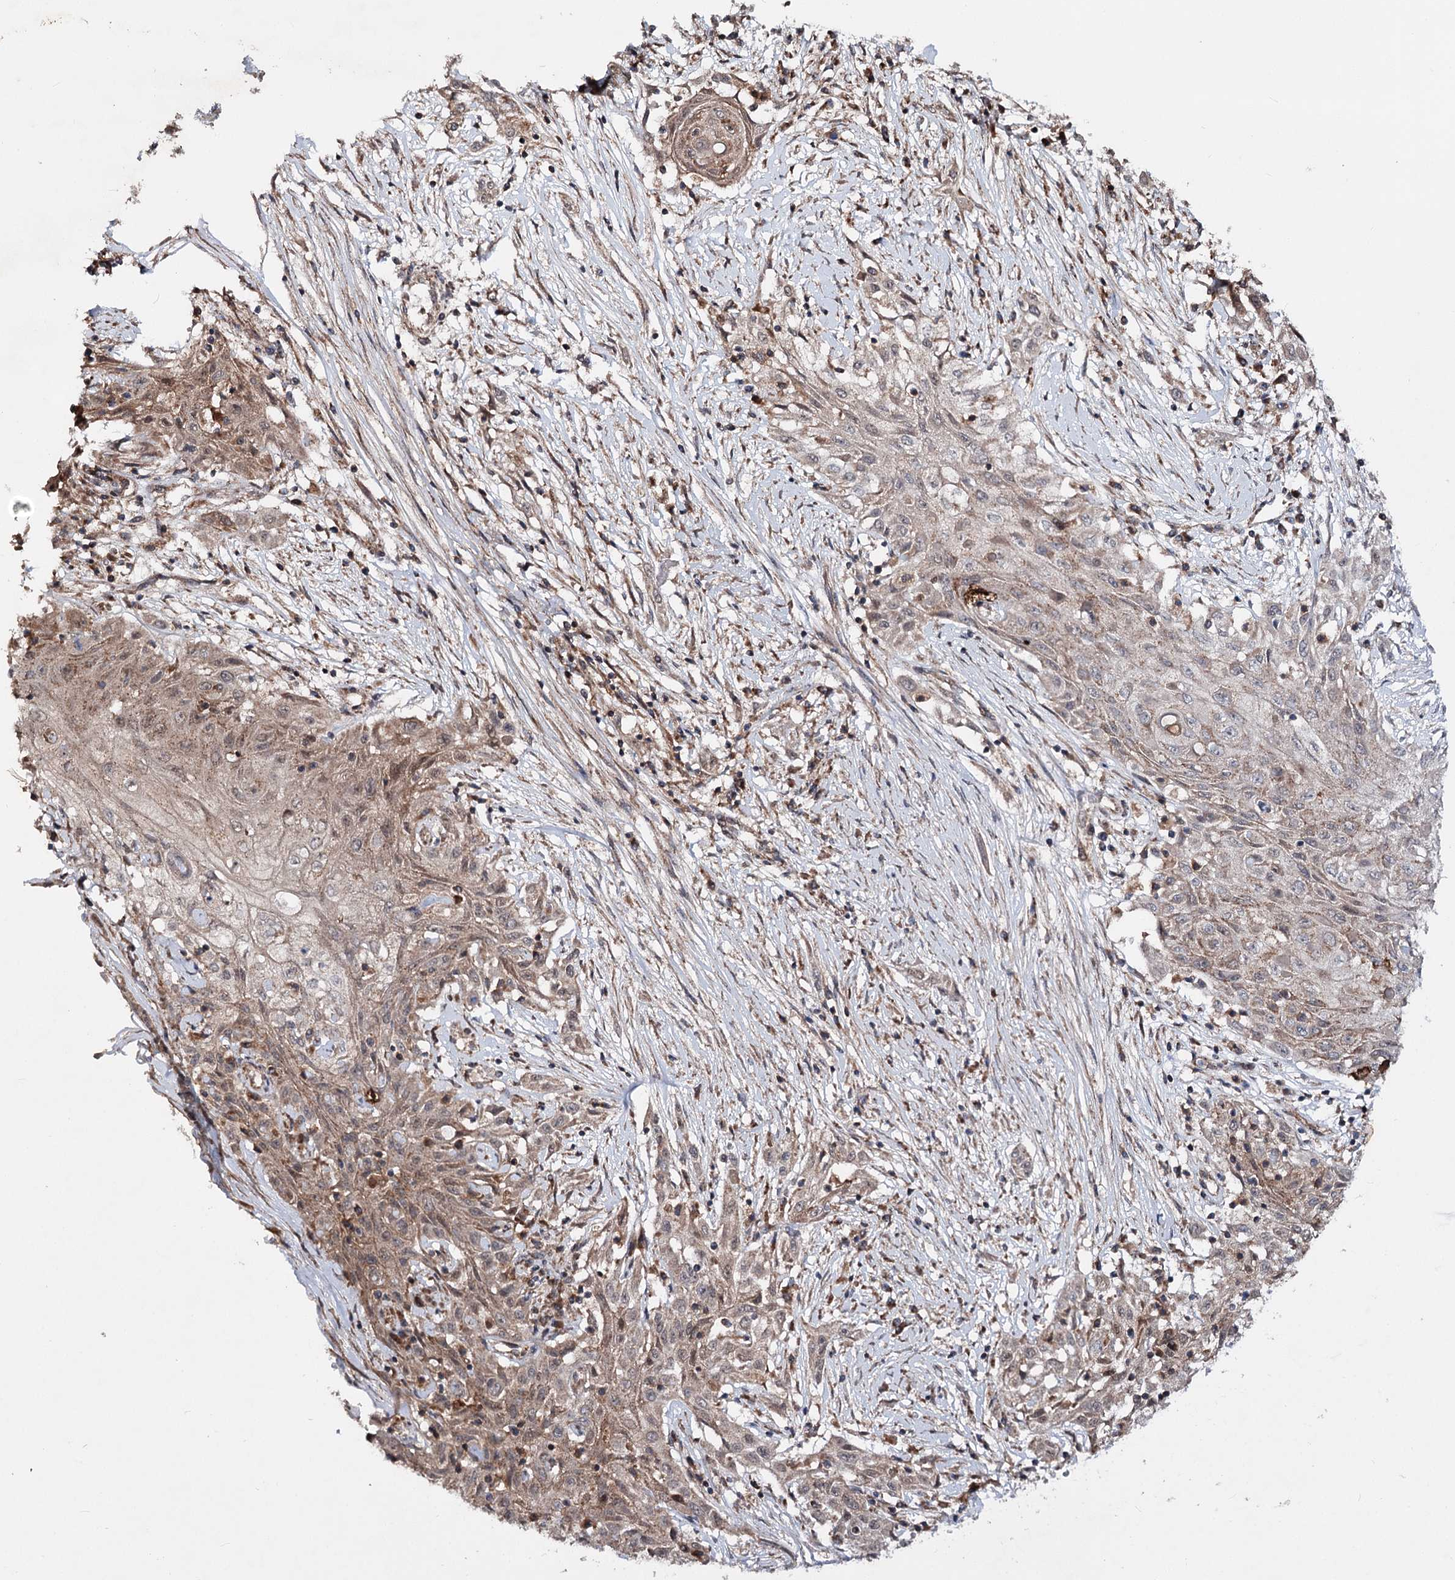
{"staining": {"intensity": "weak", "quantity": "25%-75%", "location": "cytoplasmic/membranous,nuclear"}, "tissue": "skin cancer", "cell_type": "Tumor cells", "image_type": "cancer", "snomed": [{"axis": "morphology", "description": "Squamous cell carcinoma, NOS"}, {"axis": "morphology", "description": "Squamous cell carcinoma, metastatic, NOS"}, {"axis": "topography", "description": "Skin"}, {"axis": "topography", "description": "Lymph node"}], "caption": "A histopathology image of human skin metastatic squamous cell carcinoma stained for a protein demonstrates weak cytoplasmic/membranous and nuclear brown staining in tumor cells.", "gene": "MINDY3", "patient": {"sex": "male", "age": 75}}